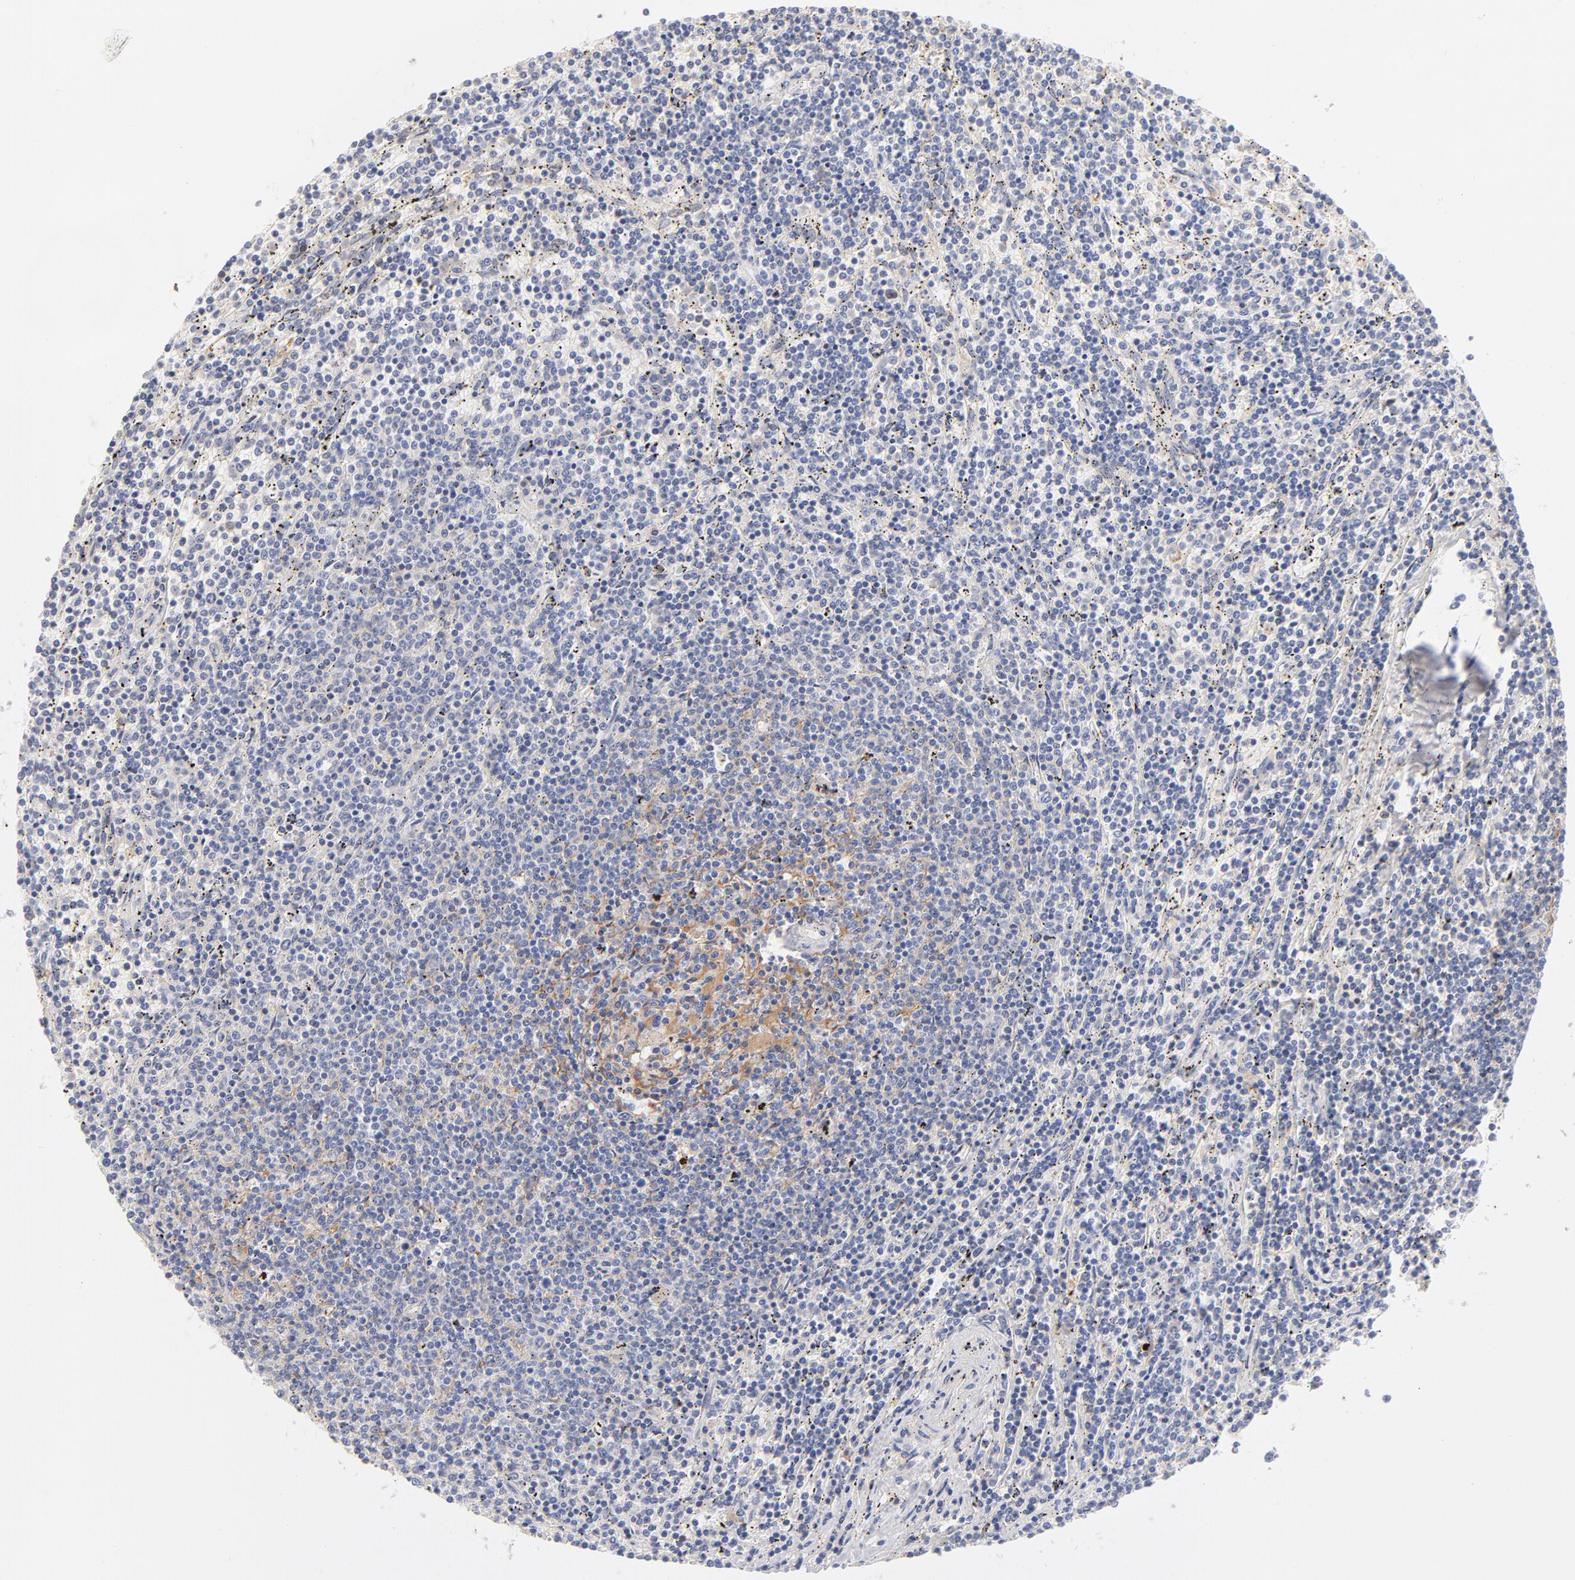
{"staining": {"intensity": "negative", "quantity": "none", "location": "none"}, "tissue": "lymphoma", "cell_type": "Tumor cells", "image_type": "cancer", "snomed": [{"axis": "morphology", "description": "Malignant lymphoma, non-Hodgkin's type, Low grade"}, {"axis": "topography", "description": "Spleen"}], "caption": "A high-resolution image shows IHC staining of lymphoma, which shows no significant positivity in tumor cells.", "gene": "C3", "patient": {"sex": "female", "age": 50}}